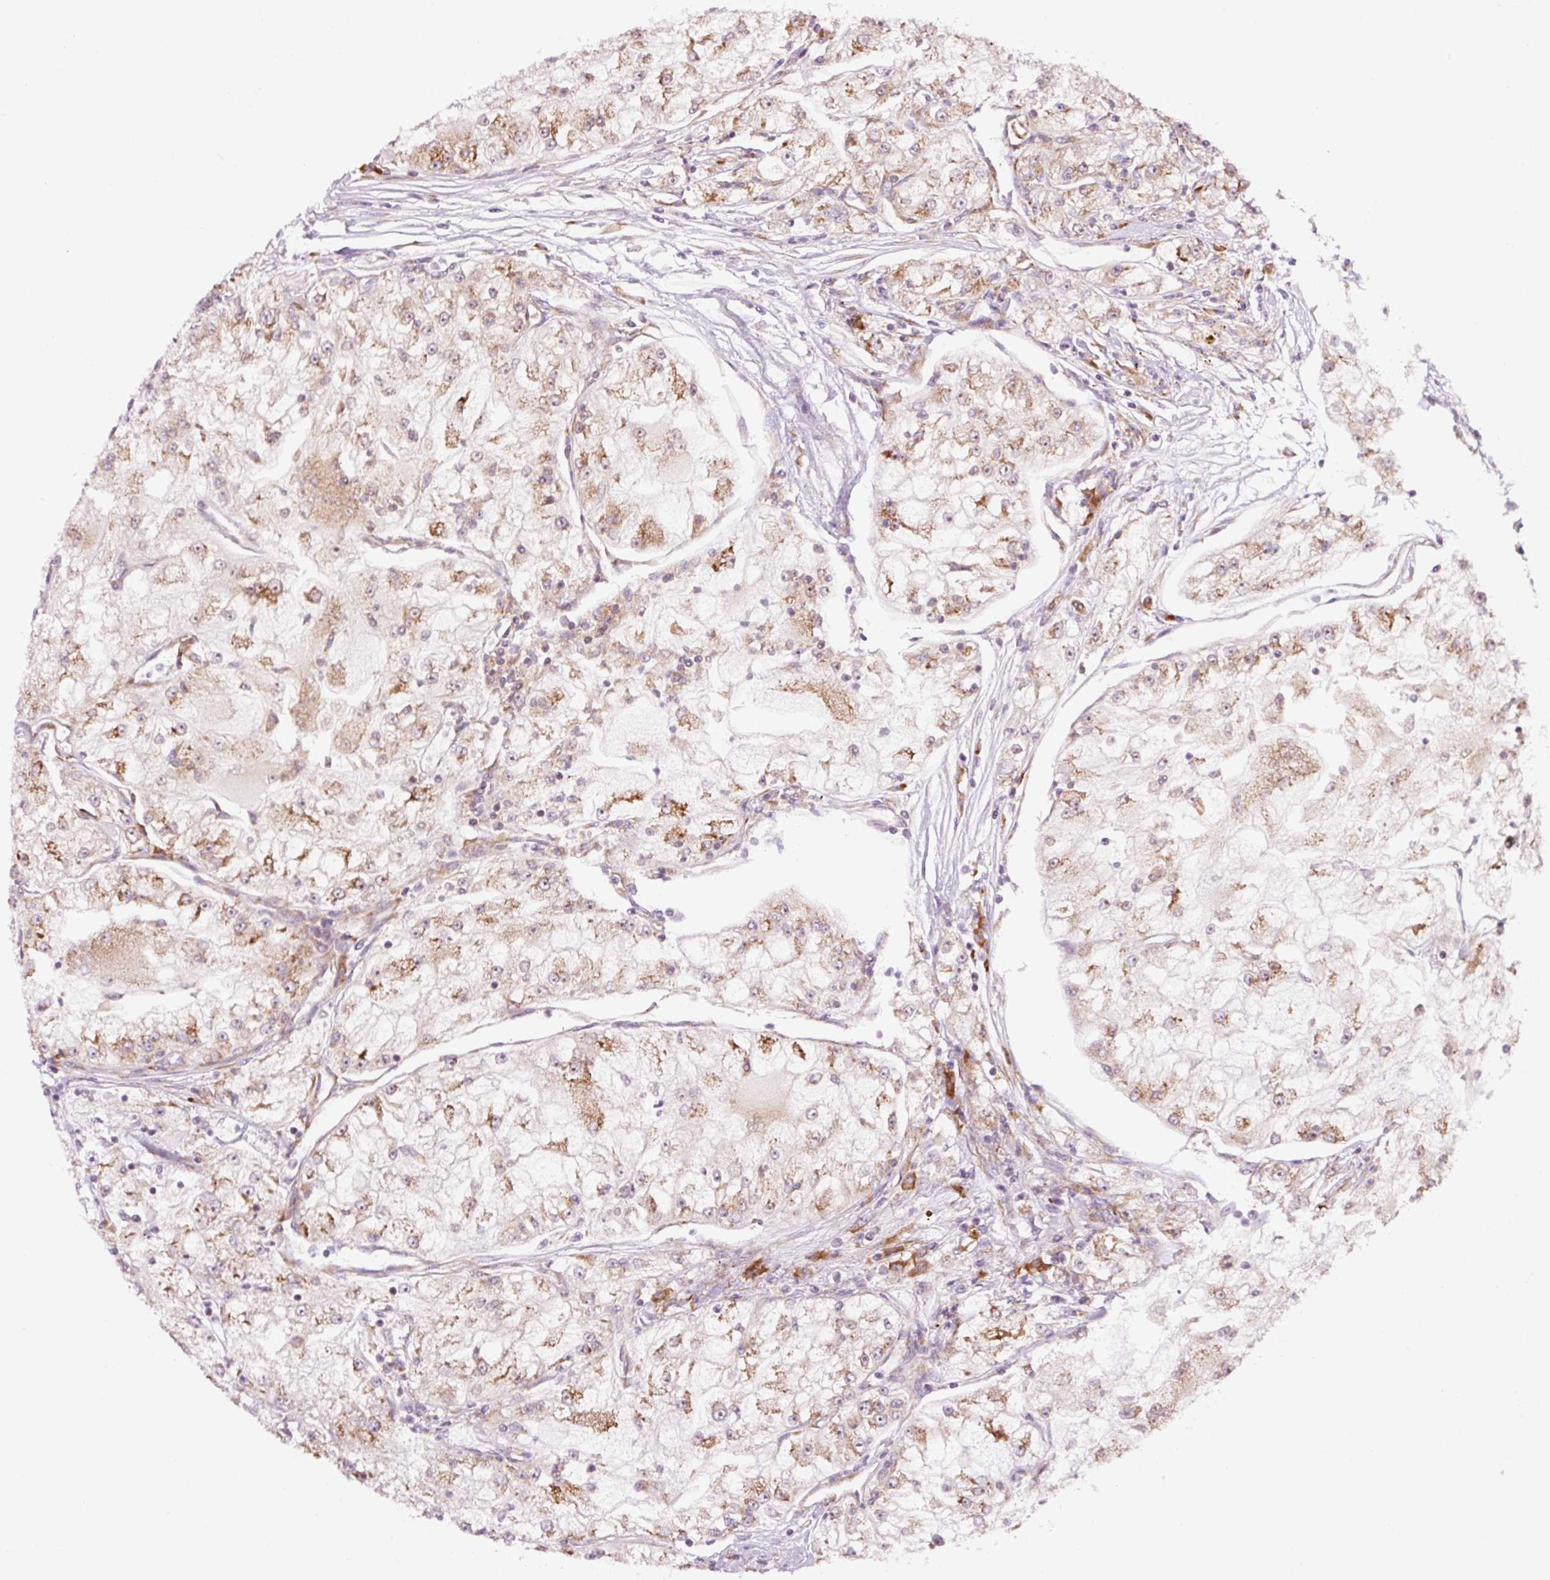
{"staining": {"intensity": "moderate", "quantity": ">75%", "location": "cytoplasmic/membranous"}, "tissue": "renal cancer", "cell_type": "Tumor cells", "image_type": "cancer", "snomed": [{"axis": "morphology", "description": "Adenocarcinoma, NOS"}, {"axis": "topography", "description": "Kidney"}], "caption": "Moderate cytoplasmic/membranous staining is appreciated in approximately >75% of tumor cells in adenocarcinoma (renal). (DAB IHC with brightfield microscopy, high magnification).", "gene": "RPL41", "patient": {"sex": "female", "age": 72}}